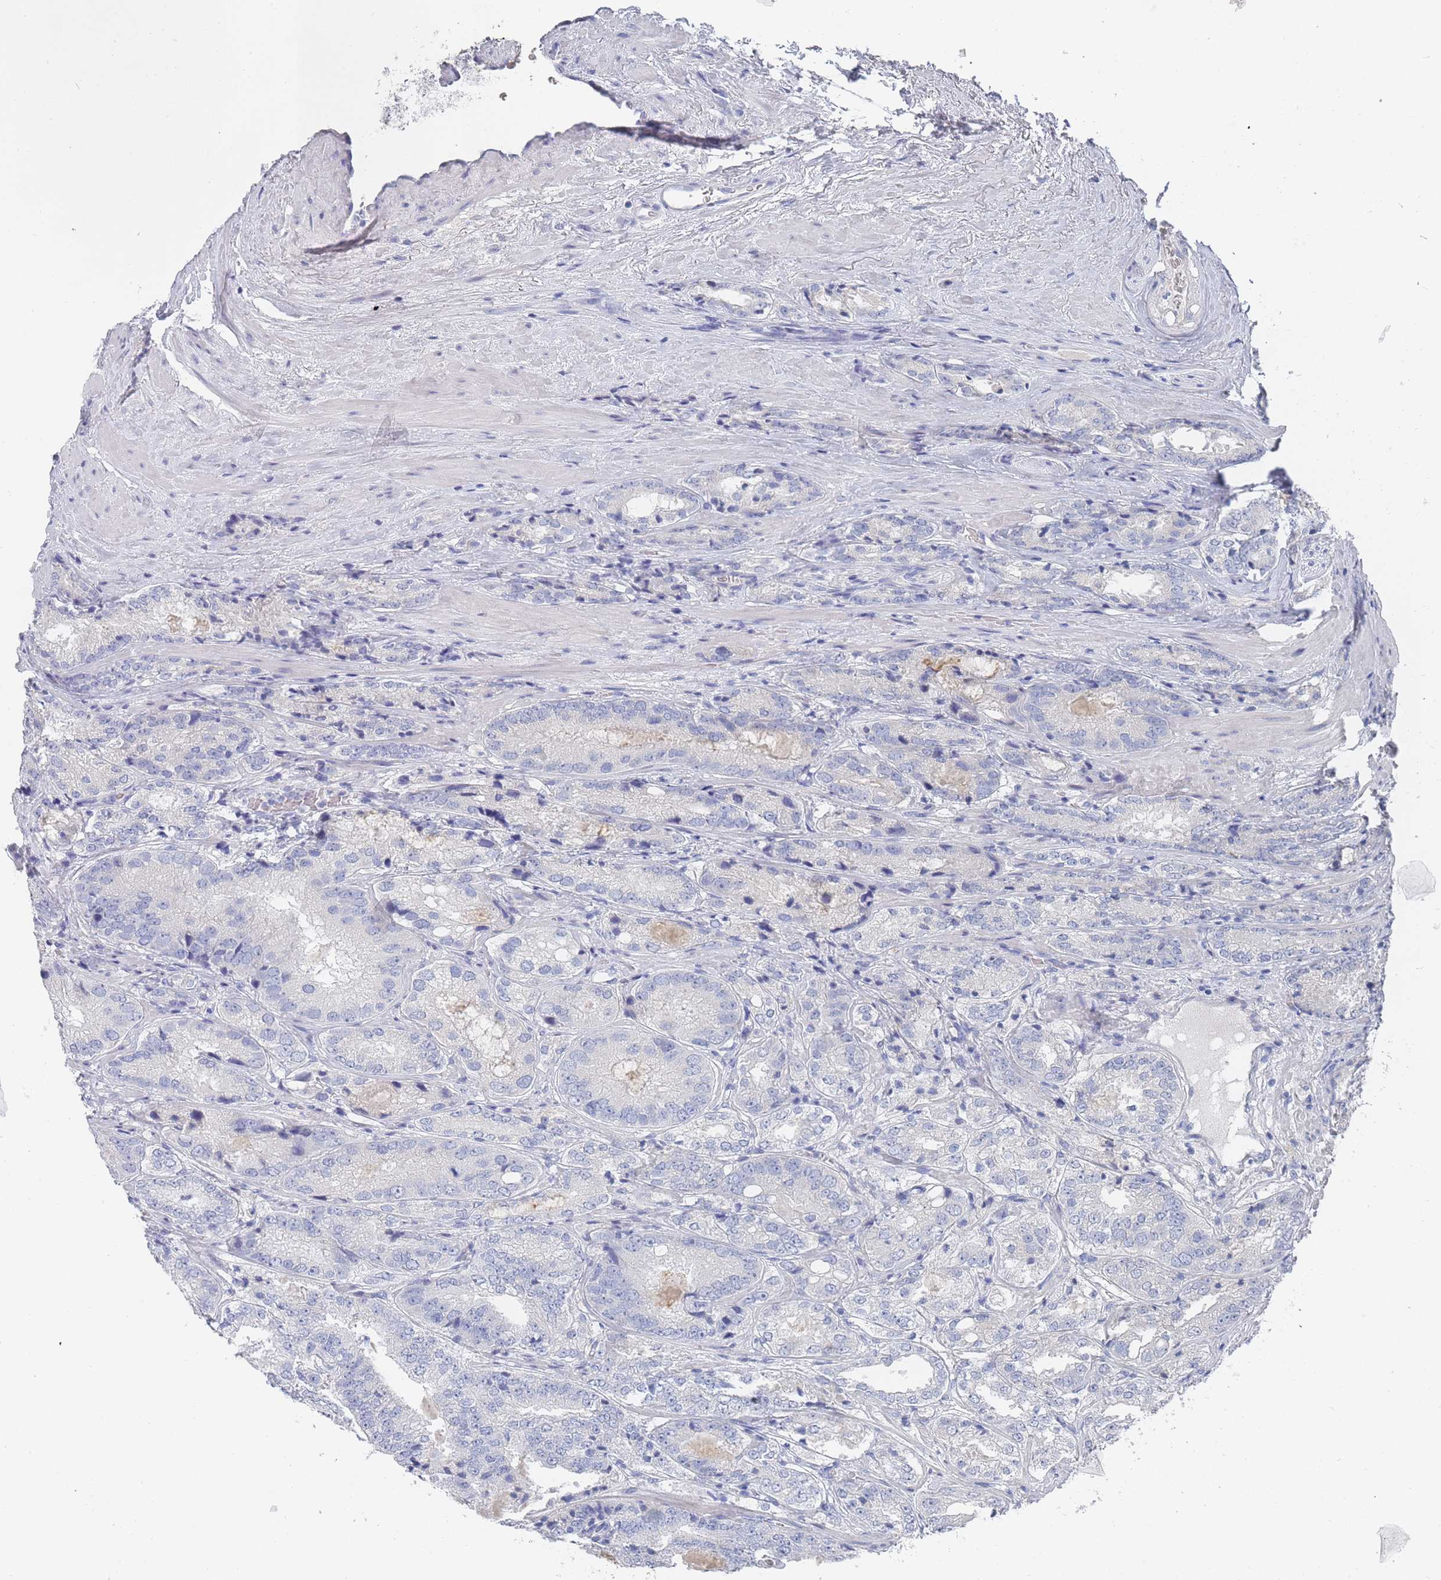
{"staining": {"intensity": "negative", "quantity": "none", "location": "none"}, "tissue": "prostate cancer", "cell_type": "Tumor cells", "image_type": "cancer", "snomed": [{"axis": "morphology", "description": "Adenocarcinoma, High grade"}, {"axis": "topography", "description": "Prostate"}], "caption": "There is no significant expression in tumor cells of high-grade adenocarcinoma (prostate).", "gene": "ACAD11", "patient": {"sex": "male", "age": 63}}